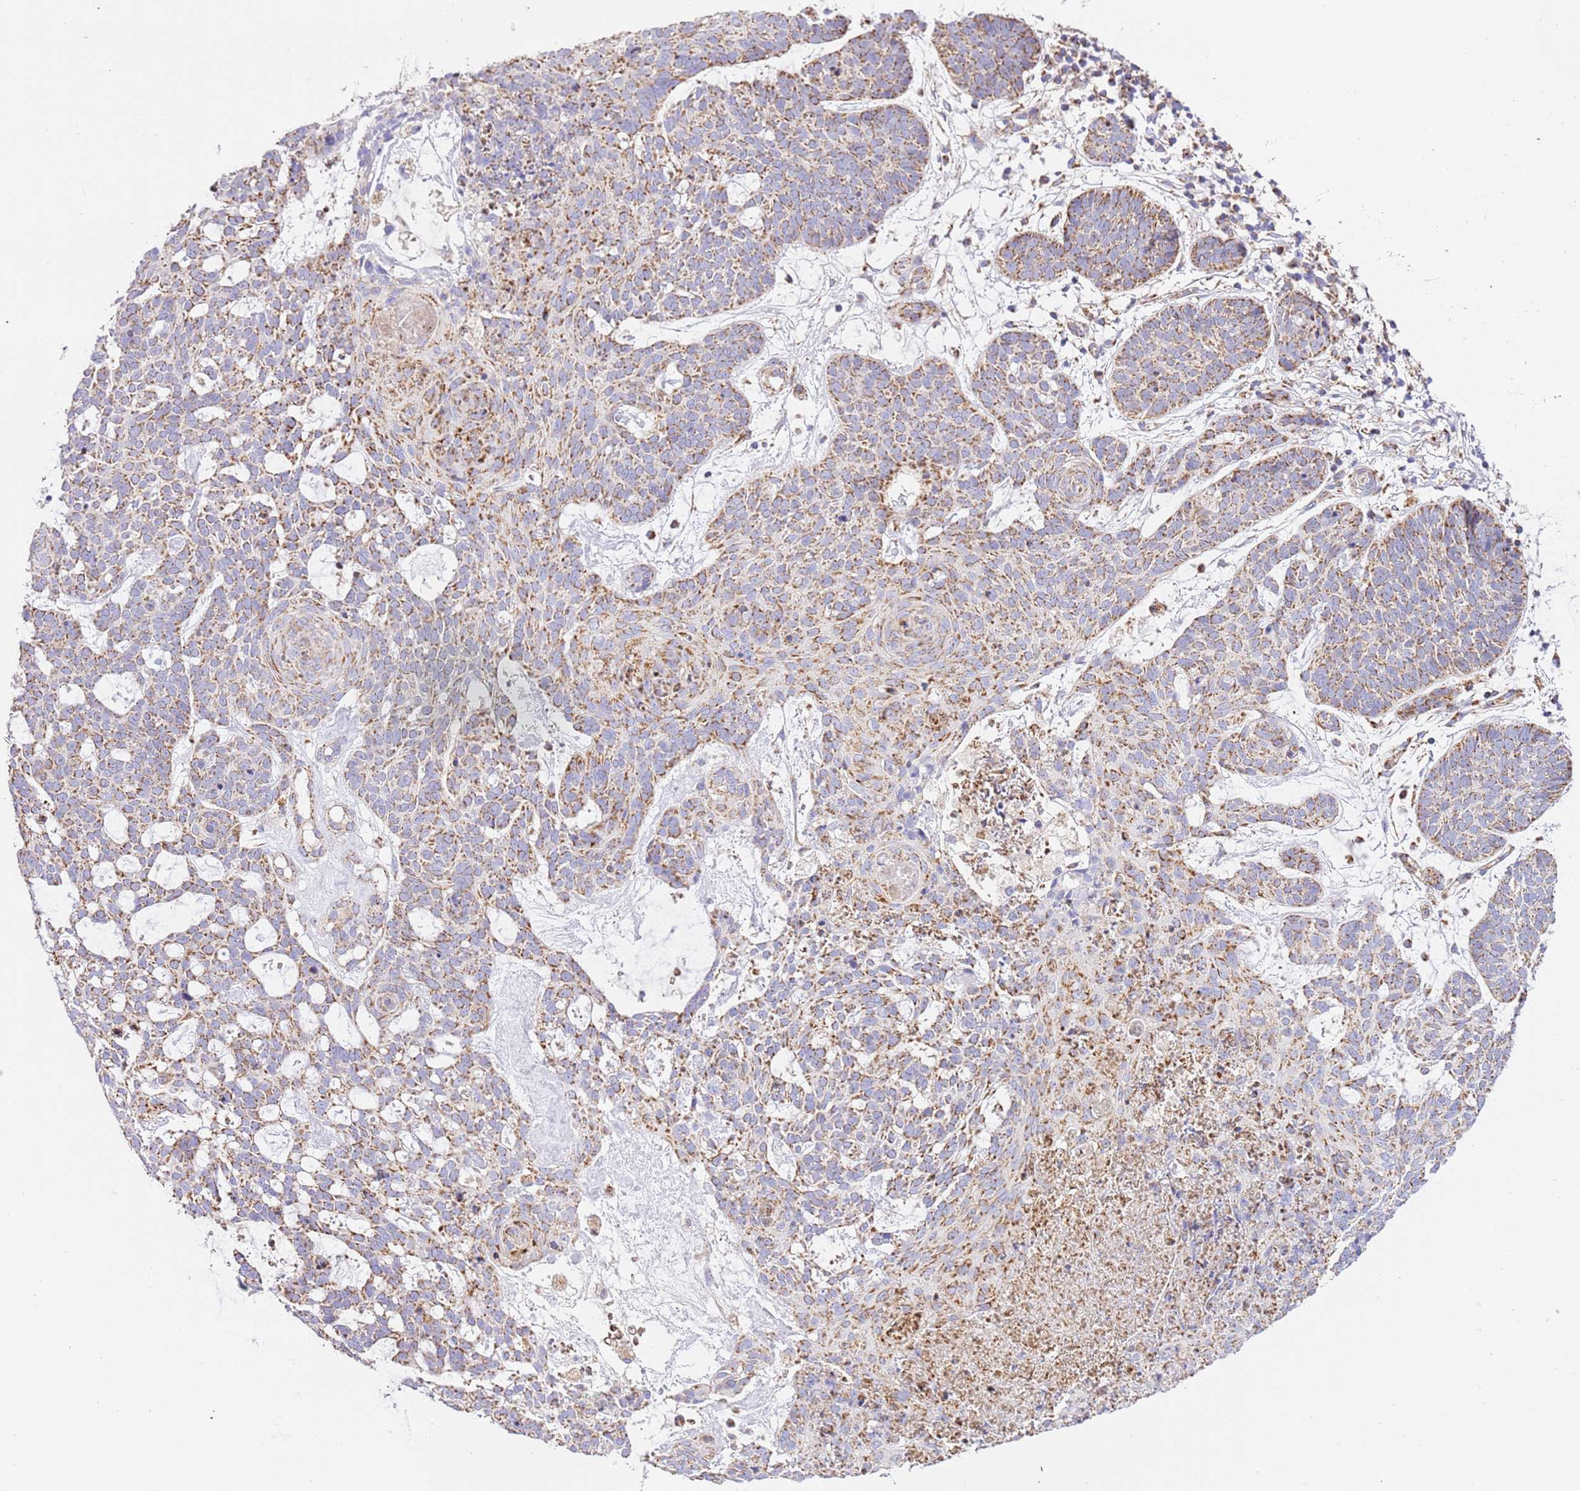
{"staining": {"intensity": "moderate", "quantity": ">75%", "location": "cytoplasmic/membranous"}, "tissue": "skin cancer", "cell_type": "Tumor cells", "image_type": "cancer", "snomed": [{"axis": "morphology", "description": "Basal cell carcinoma"}, {"axis": "topography", "description": "Skin"}], "caption": "Brown immunohistochemical staining in skin cancer reveals moderate cytoplasmic/membranous expression in approximately >75% of tumor cells.", "gene": "ZBTB39", "patient": {"sex": "female", "age": 89}}